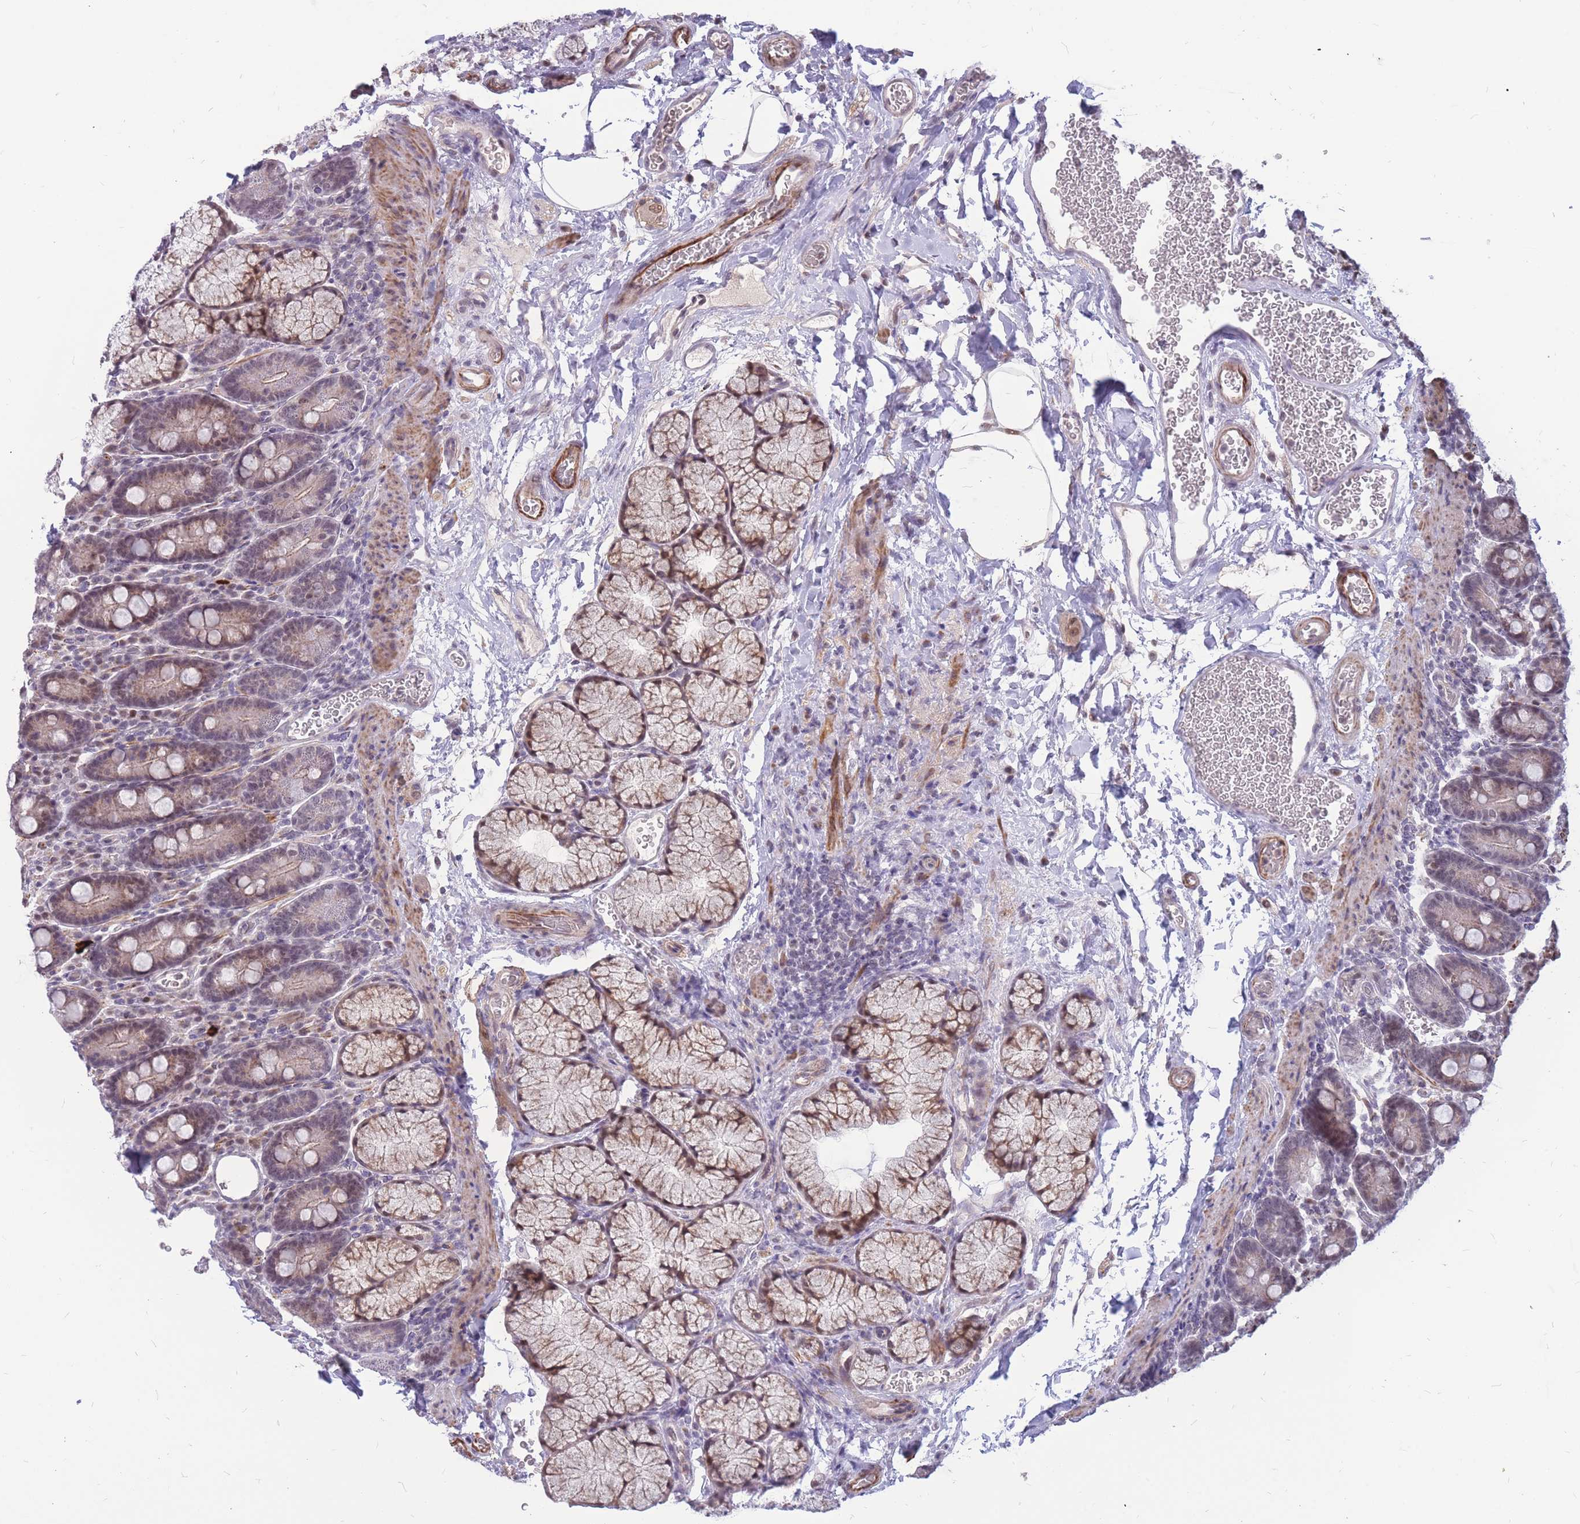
{"staining": {"intensity": "weak", "quantity": ">75%", "location": "cytoplasmic/membranous,nuclear"}, "tissue": "duodenum", "cell_type": "Glandular cells", "image_type": "normal", "snomed": [{"axis": "morphology", "description": "Normal tissue, NOS"}, {"axis": "topography", "description": "Duodenum"}], "caption": "The micrograph exhibits immunohistochemical staining of unremarkable duodenum. There is weak cytoplasmic/membranous,nuclear expression is seen in about >75% of glandular cells.", "gene": "ADD2", "patient": {"sex": "male", "age": 35}}